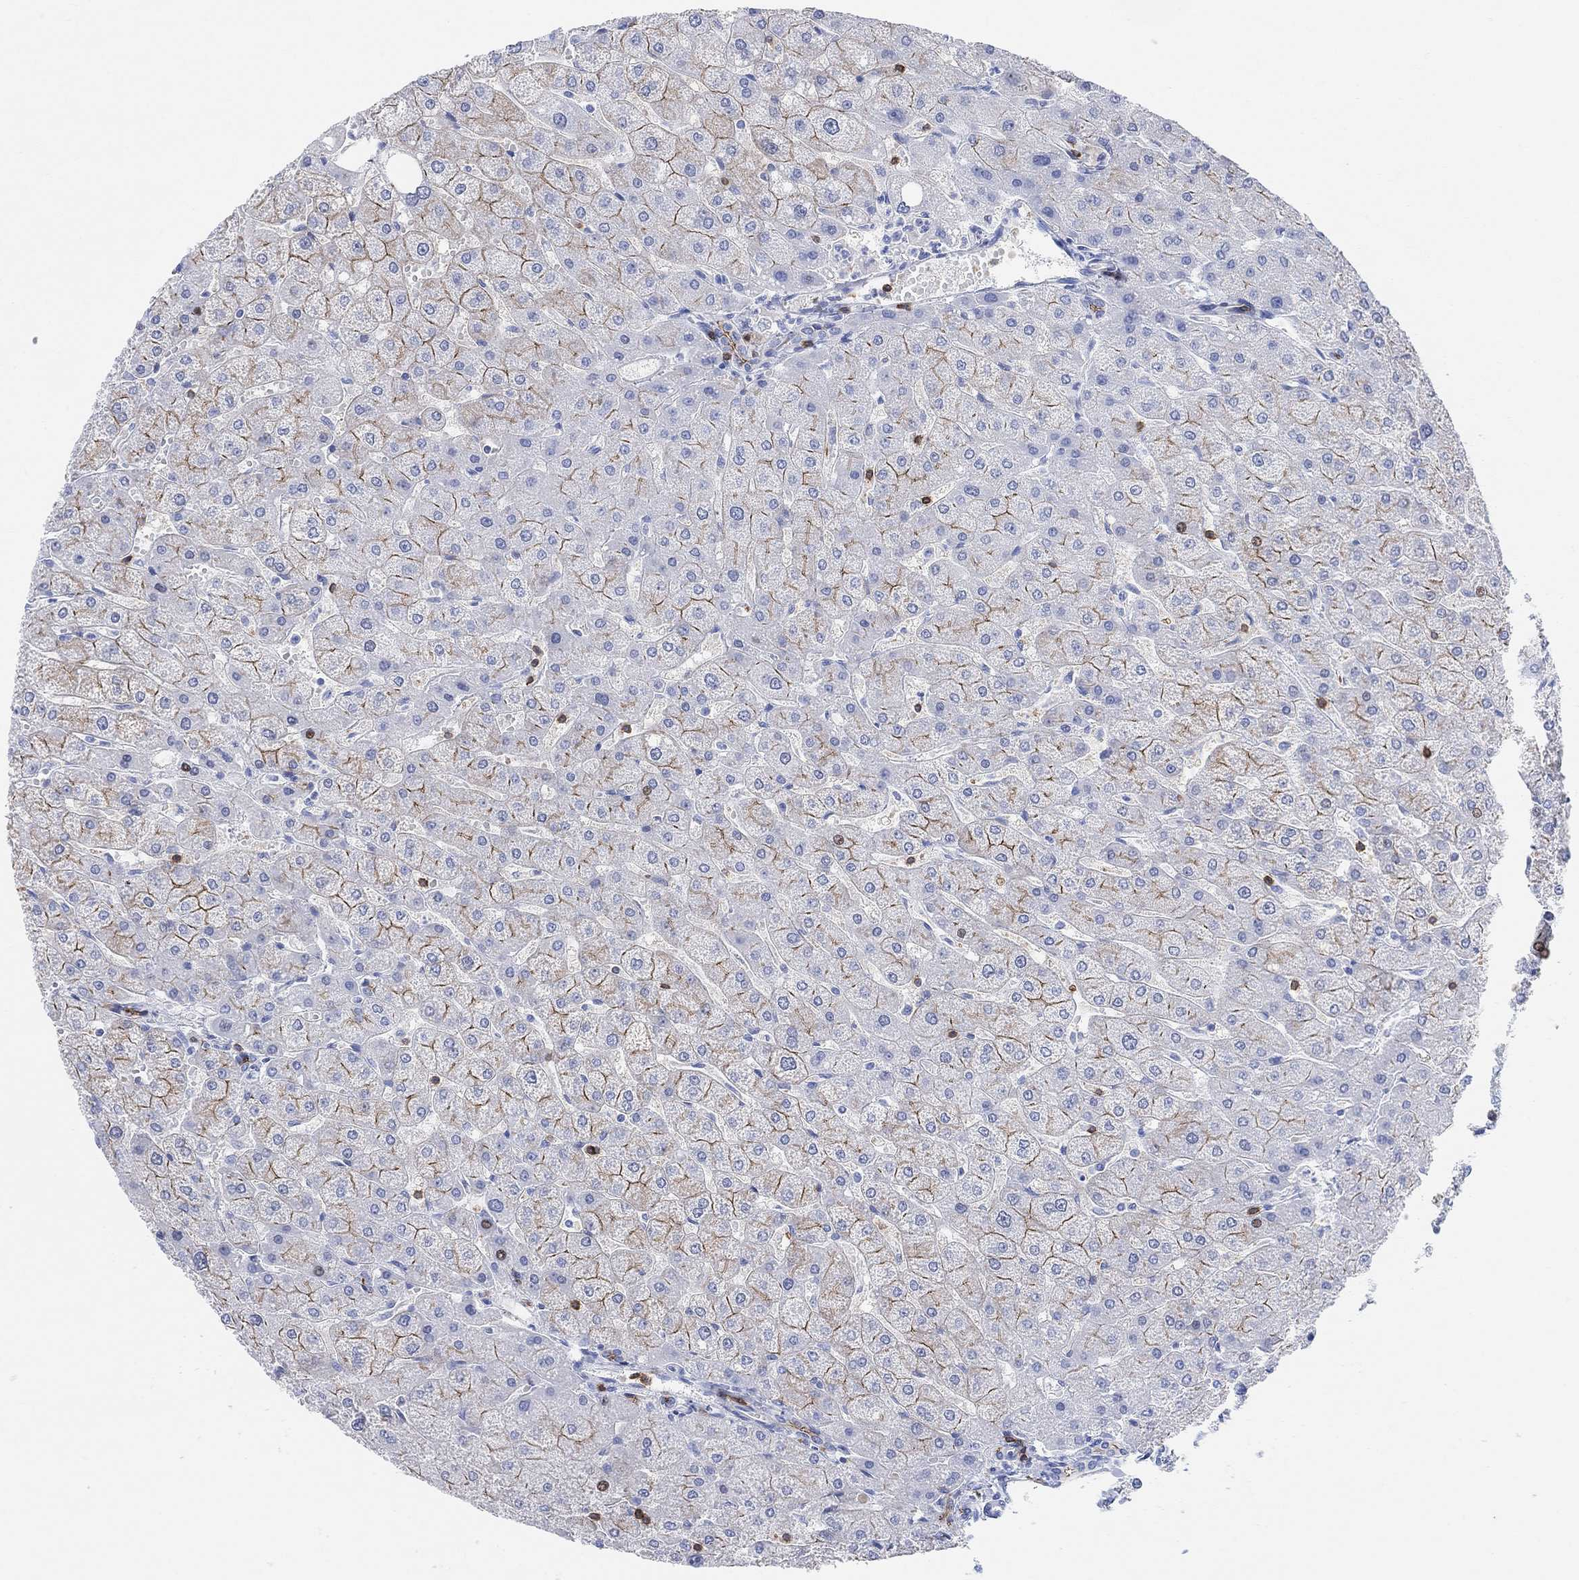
{"staining": {"intensity": "moderate", "quantity": ">75%", "location": "cytoplasmic/membranous"}, "tissue": "liver", "cell_type": "Cholangiocytes", "image_type": "normal", "snomed": [{"axis": "morphology", "description": "Normal tissue, NOS"}, {"axis": "topography", "description": "Liver"}], "caption": "An IHC image of benign tissue is shown. Protein staining in brown shows moderate cytoplasmic/membranous positivity in liver within cholangiocytes.", "gene": "GPR65", "patient": {"sex": "male", "age": 67}}